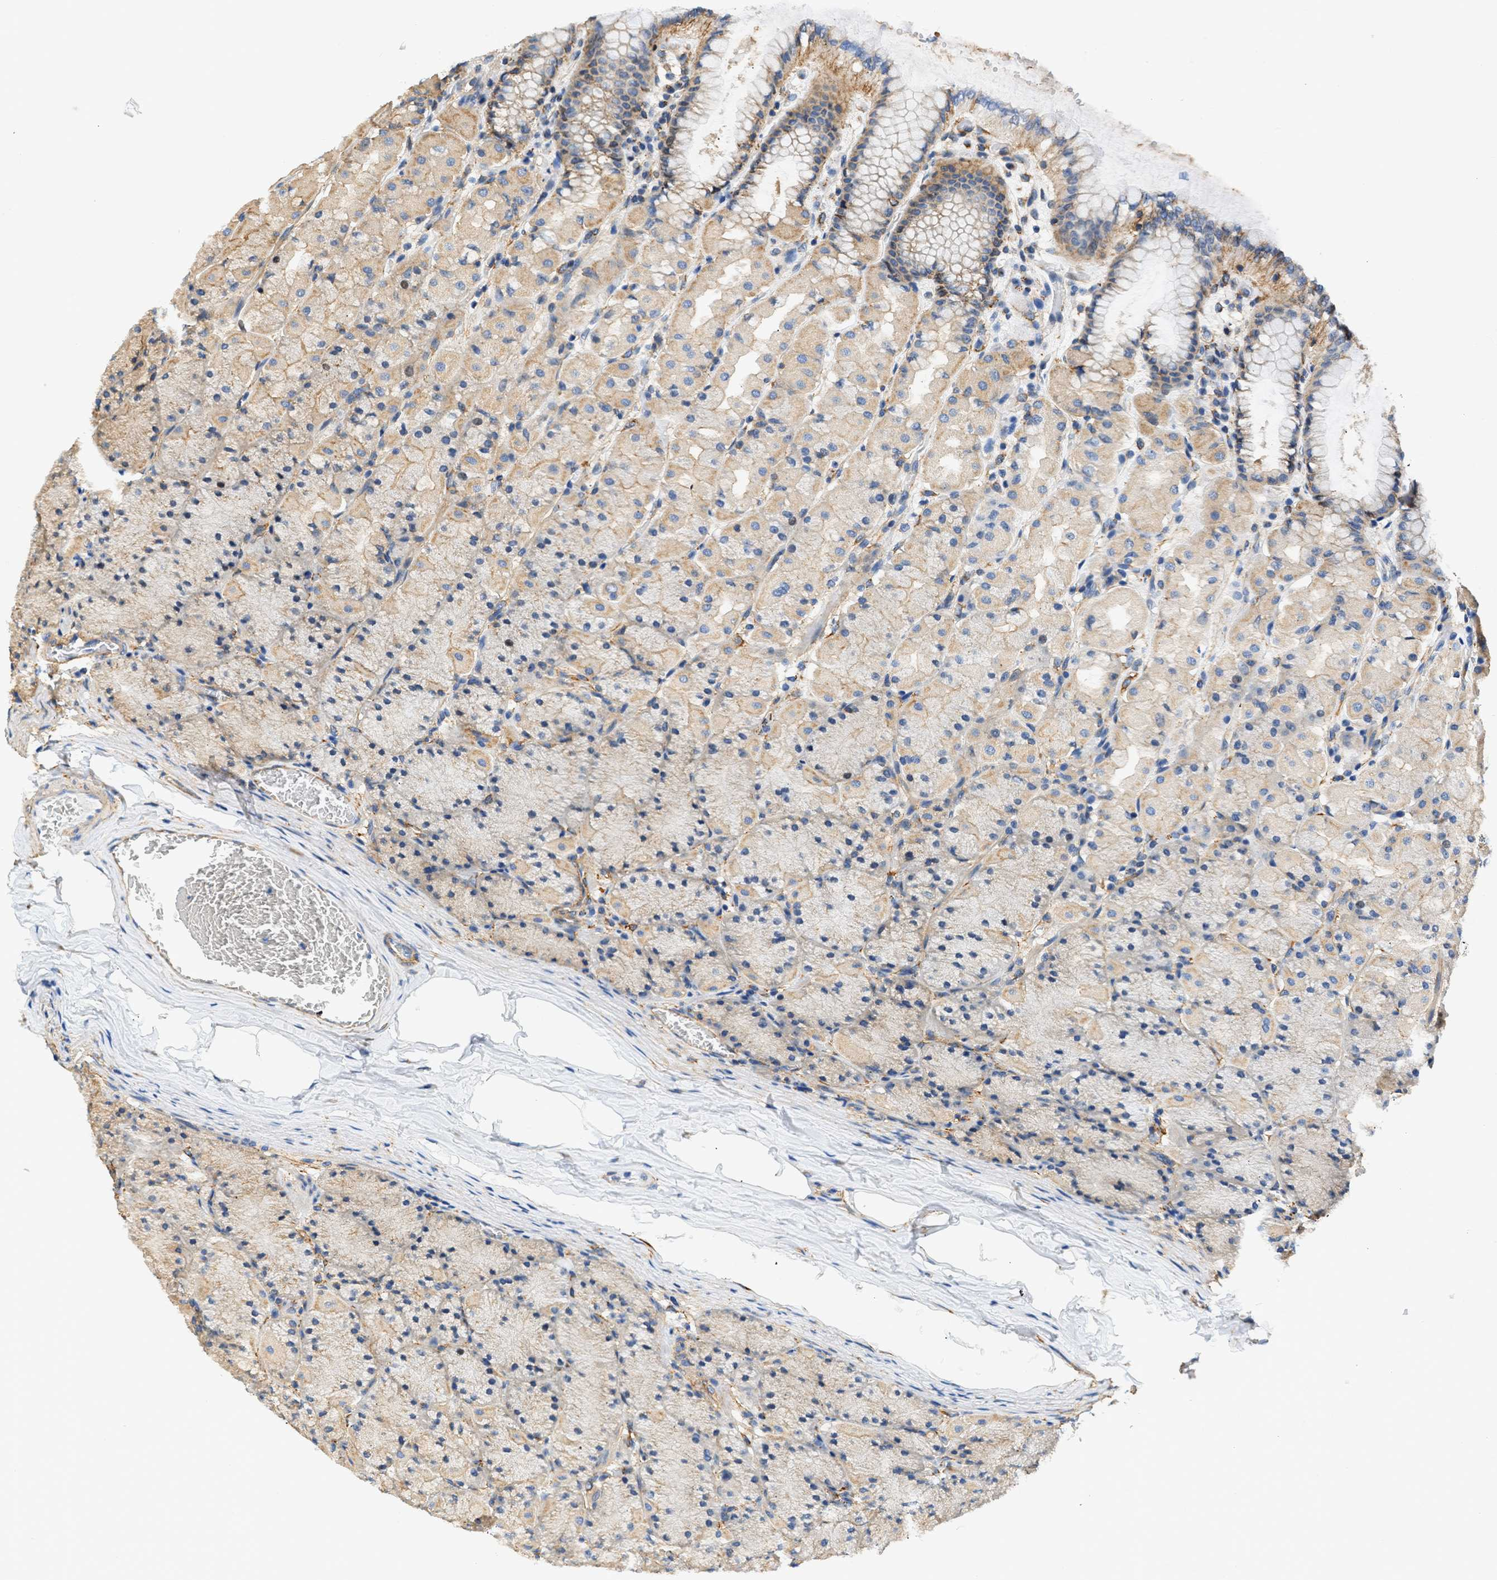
{"staining": {"intensity": "moderate", "quantity": "<25%", "location": "cytoplasmic/membranous"}, "tissue": "stomach", "cell_type": "Glandular cells", "image_type": "normal", "snomed": [{"axis": "morphology", "description": "Normal tissue, NOS"}, {"axis": "topography", "description": "Stomach, upper"}], "caption": "Moderate cytoplasmic/membranous expression for a protein is present in approximately <25% of glandular cells of unremarkable stomach using immunohistochemistry.", "gene": "SEPTIN2", "patient": {"sex": "female", "age": 56}}